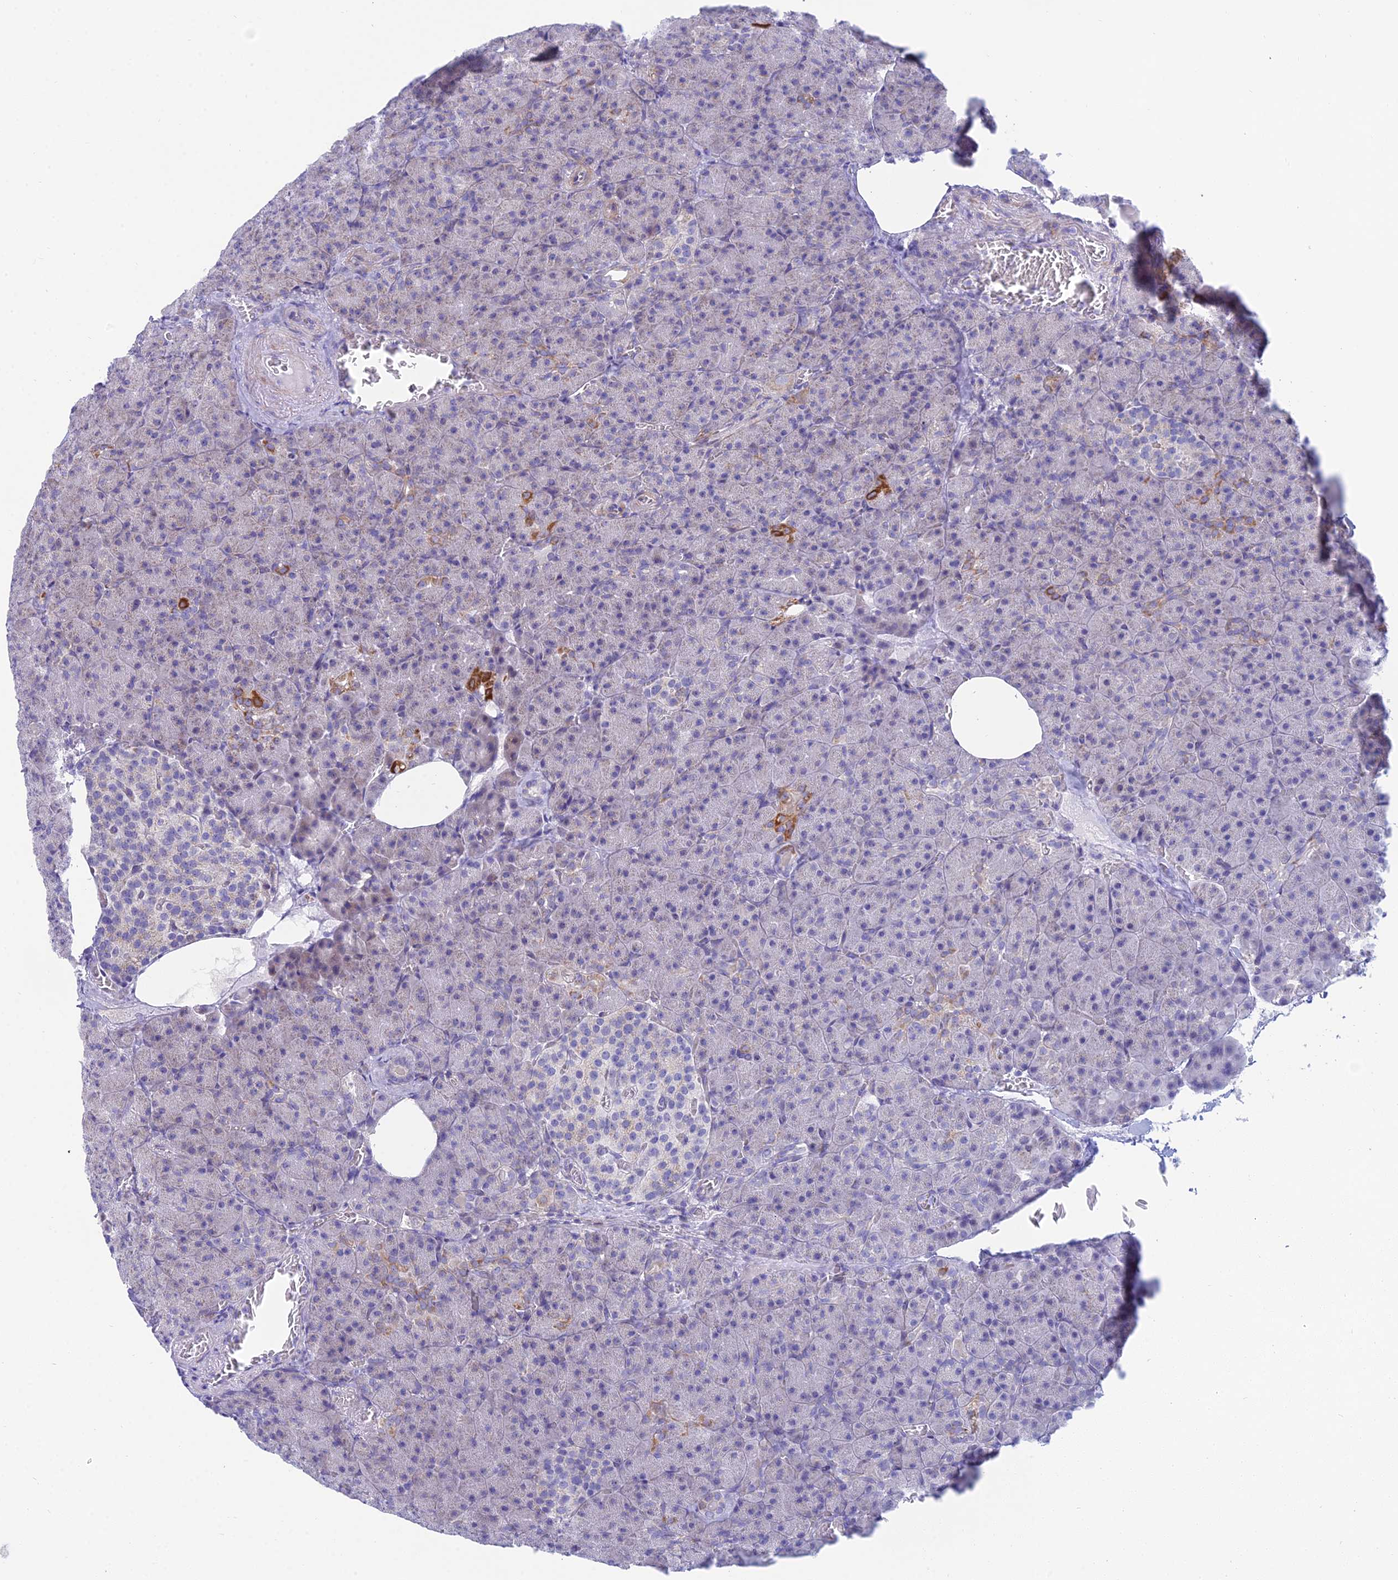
{"staining": {"intensity": "strong", "quantity": "<25%", "location": "cytoplasmic/membranous"}, "tissue": "pancreas", "cell_type": "Exocrine glandular cells", "image_type": "normal", "snomed": [{"axis": "morphology", "description": "Normal tissue, NOS"}, {"axis": "topography", "description": "Pancreas"}], "caption": "DAB (3,3'-diaminobenzidine) immunohistochemical staining of benign pancreas demonstrates strong cytoplasmic/membranous protein expression in approximately <25% of exocrine glandular cells.", "gene": "PRR13", "patient": {"sex": "female", "age": 74}}